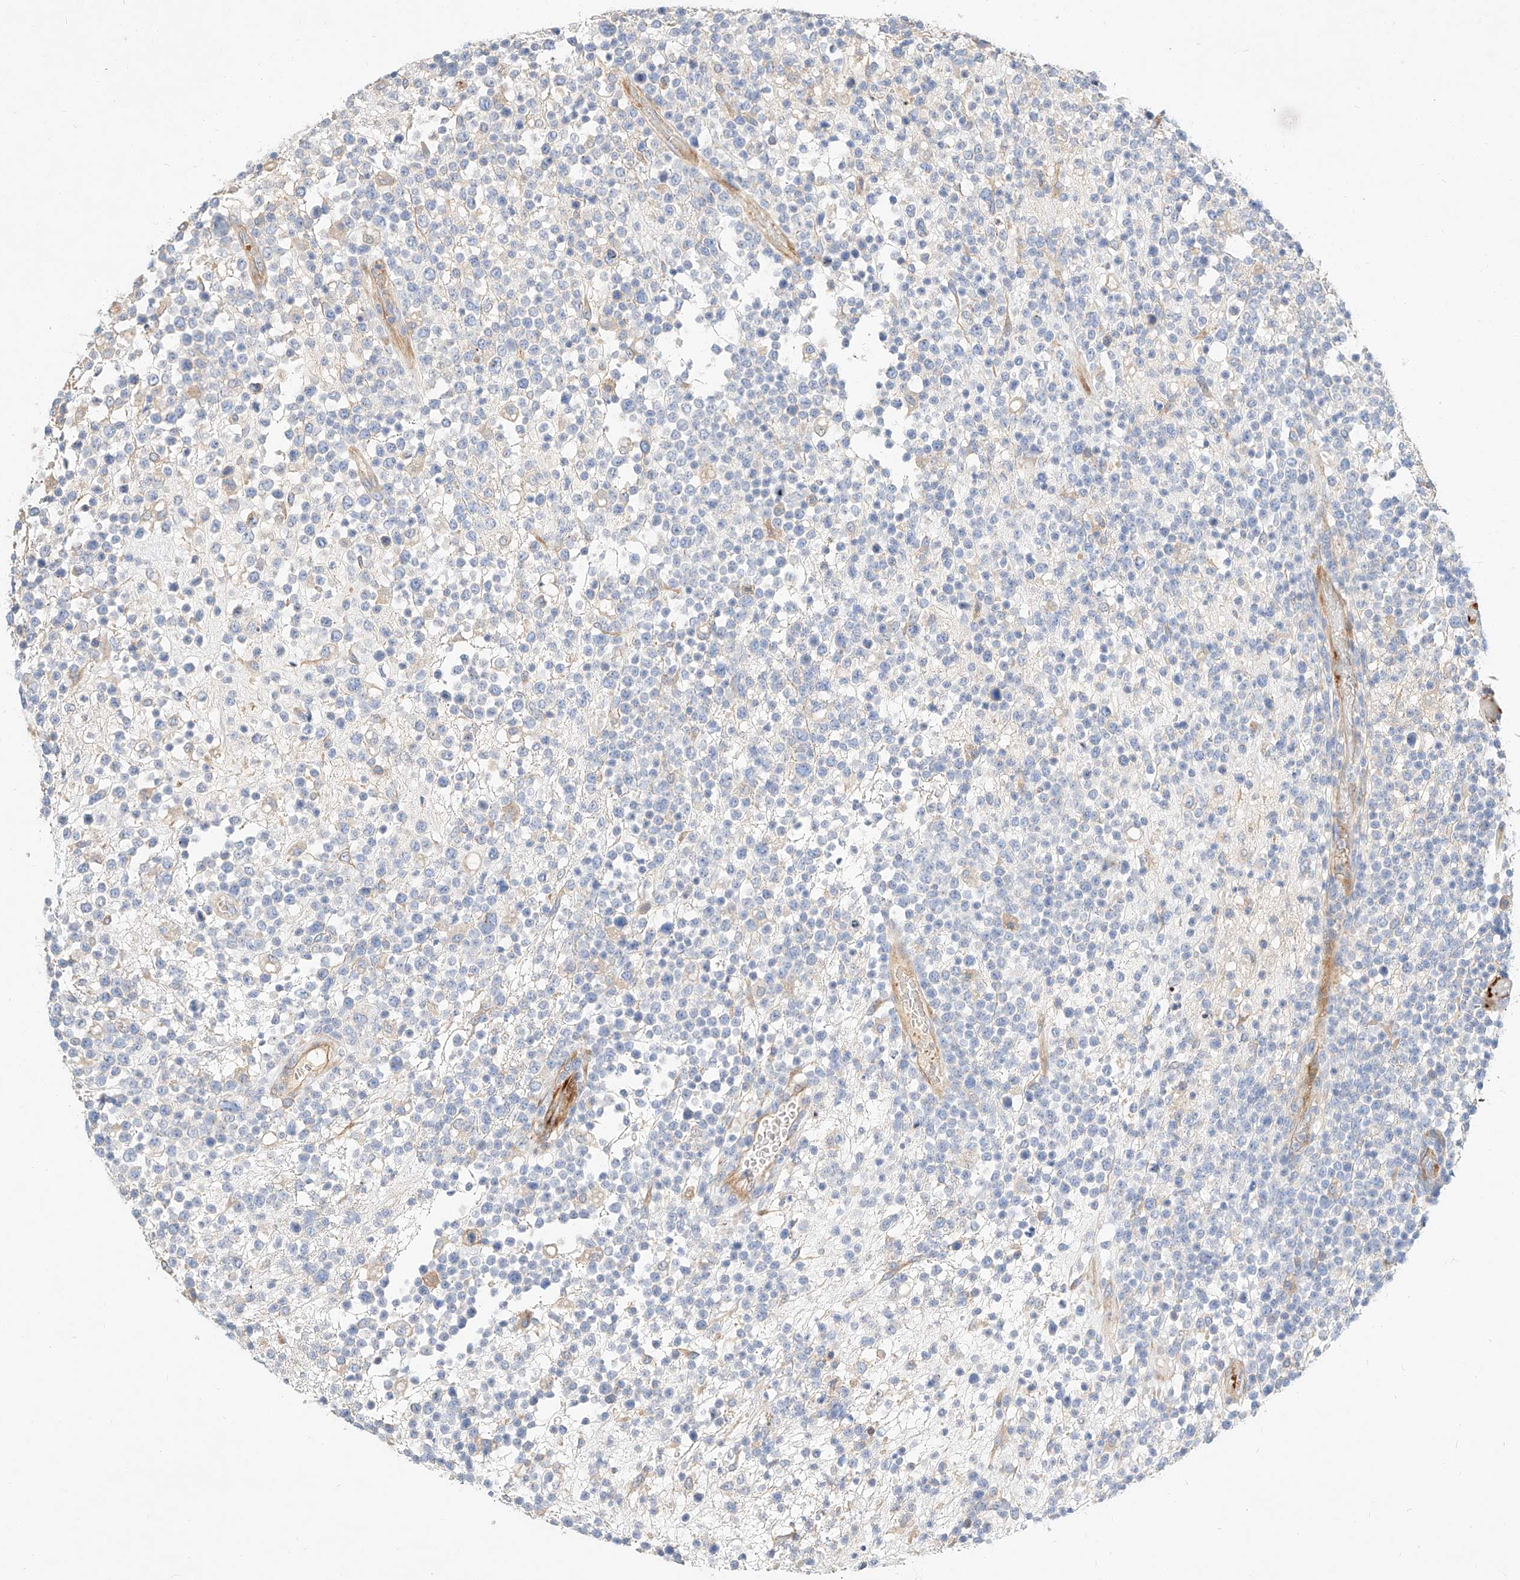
{"staining": {"intensity": "negative", "quantity": "none", "location": "none"}, "tissue": "lymphoma", "cell_type": "Tumor cells", "image_type": "cancer", "snomed": [{"axis": "morphology", "description": "Malignant lymphoma, non-Hodgkin's type, High grade"}, {"axis": "topography", "description": "Colon"}], "caption": "Immunohistochemical staining of high-grade malignant lymphoma, non-Hodgkin's type demonstrates no significant staining in tumor cells.", "gene": "KCNH5", "patient": {"sex": "female", "age": 53}}